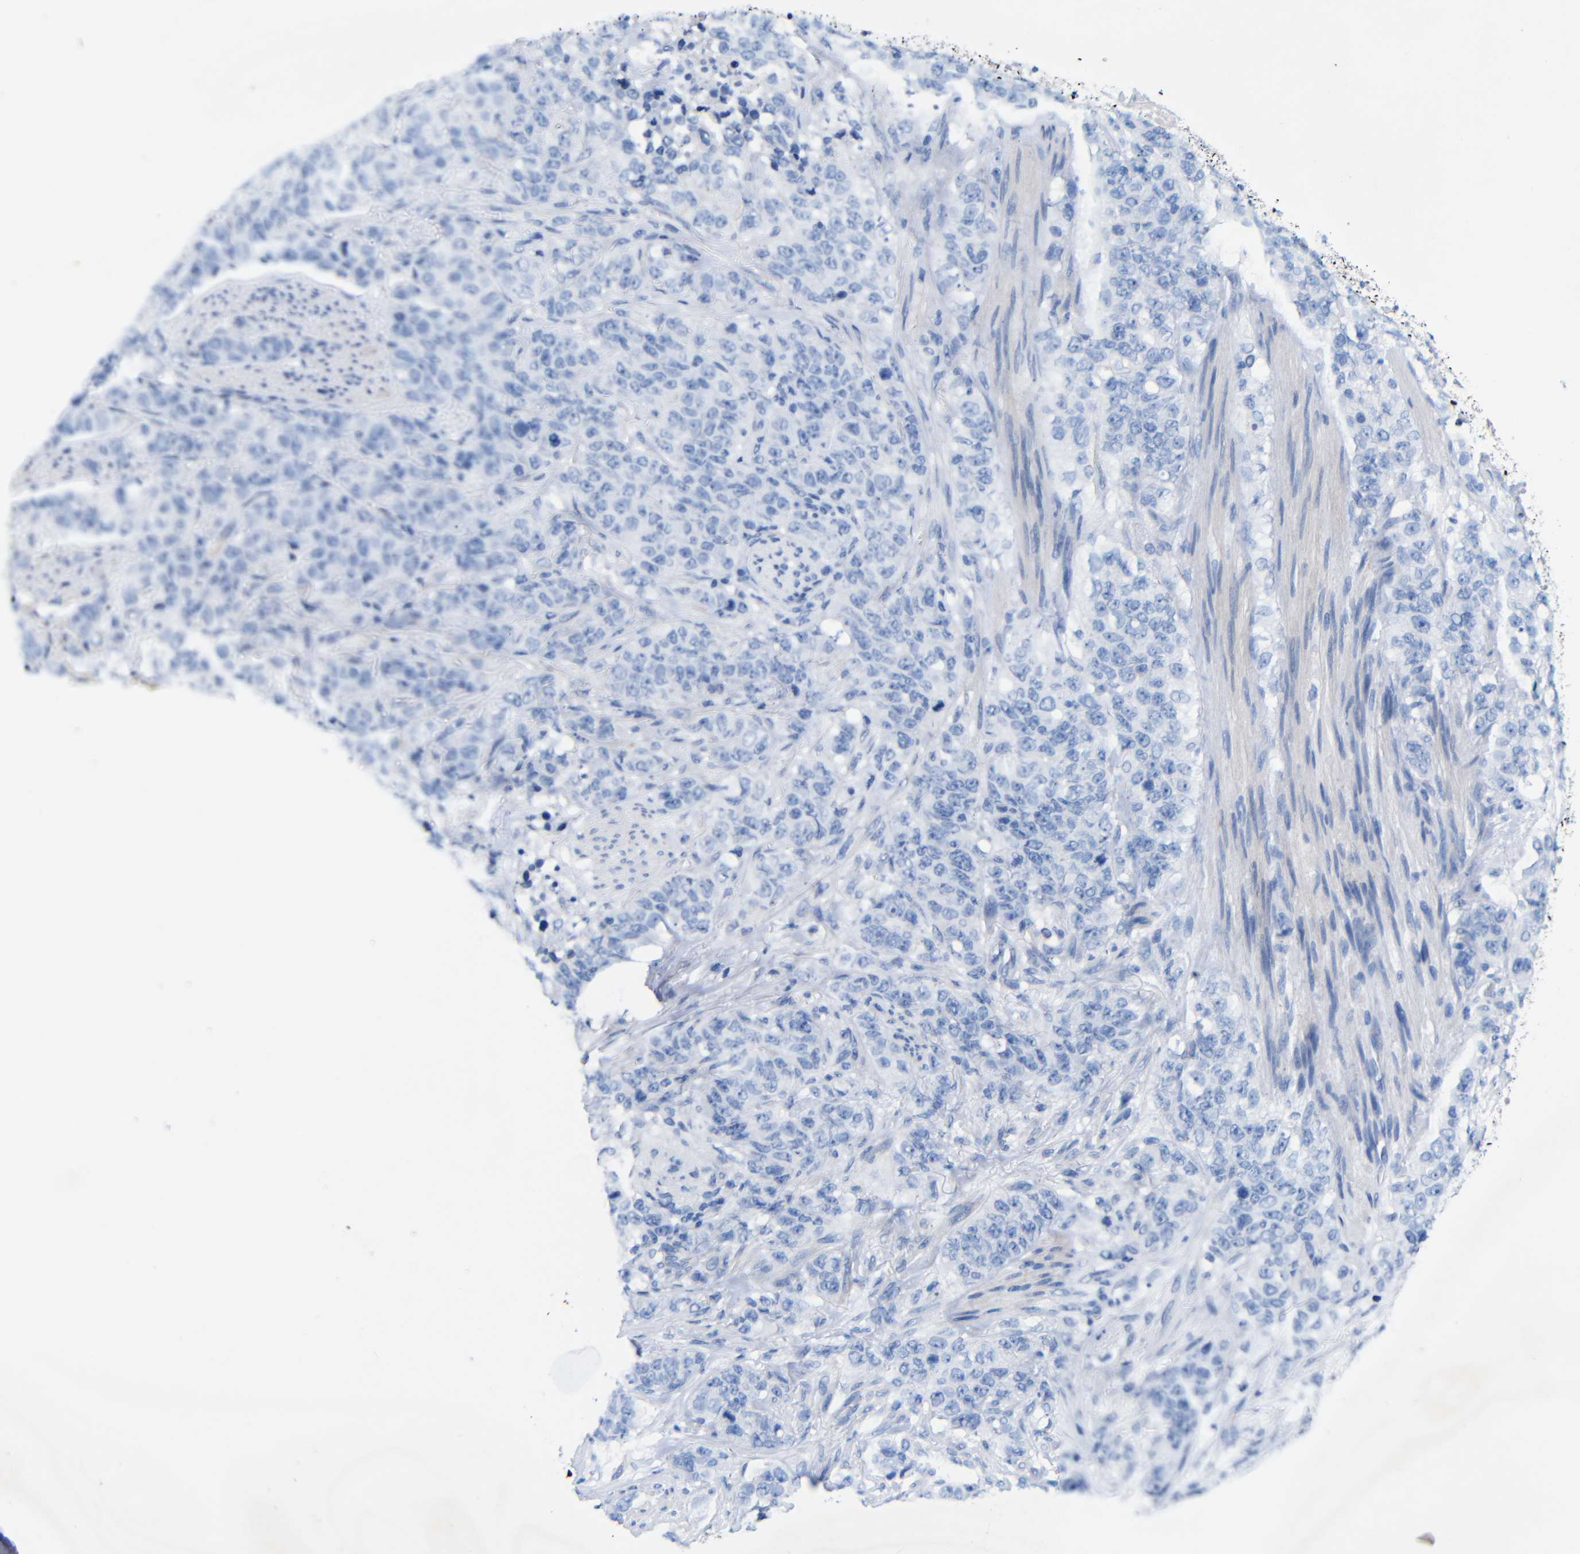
{"staining": {"intensity": "negative", "quantity": "none", "location": "none"}, "tissue": "stomach cancer", "cell_type": "Tumor cells", "image_type": "cancer", "snomed": [{"axis": "morphology", "description": "Adenocarcinoma, NOS"}, {"axis": "topography", "description": "Stomach"}], "caption": "High magnification brightfield microscopy of stomach cancer (adenocarcinoma) stained with DAB (brown) and counterstained with hematoxylin (blue): tumor cells show no significant expression. (DAB immunohistochemistry (IHC) visualized using brightfield microscopy, high magnification).", "gene": "CGNL1", "patient": {"sex": "male", "age": 48}}